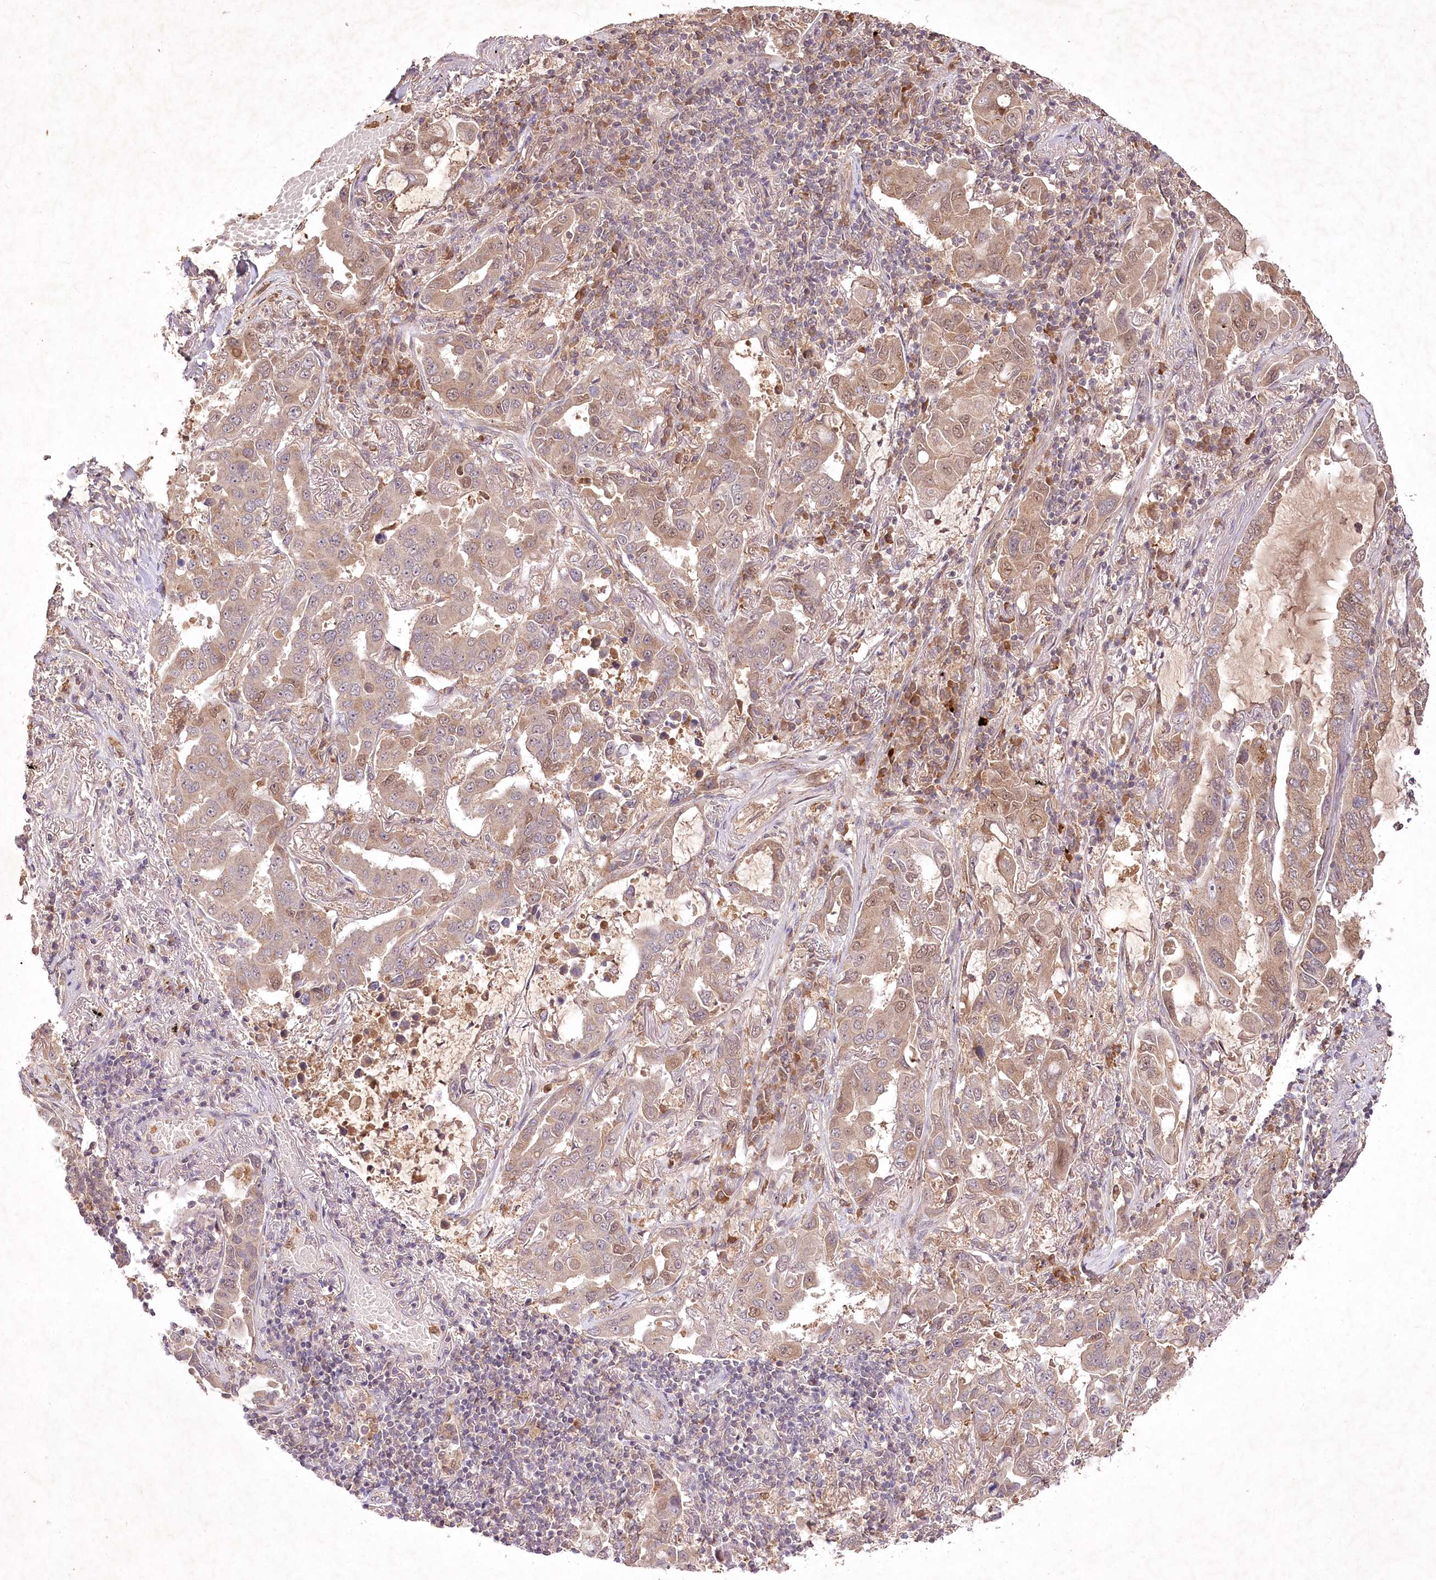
{"staining": {"intensity": "weak", "quantity": ">75%", "location": "cytoplasmic/membranous"}, "tissue": "lung cancer", "cell_type": "Tumor cells", "image_type": "cancer", "snomed": [{"axis": "morphology", "description": "Adenocarcinoma, NOS"}, {"axis": "topography", "description": "Lung"}], "caption": "This micrograph exhibits lung cancer (adenocarcinoma) stained with immunohistochemistry to label a protein in brown. The cytoplasmic/membranous of tumor cells show weak positivity for the protein. Nuclei are counter-stained blue.", "gene": "IRAK1BP1", "patient": {"sex": "male", "age": 64}}